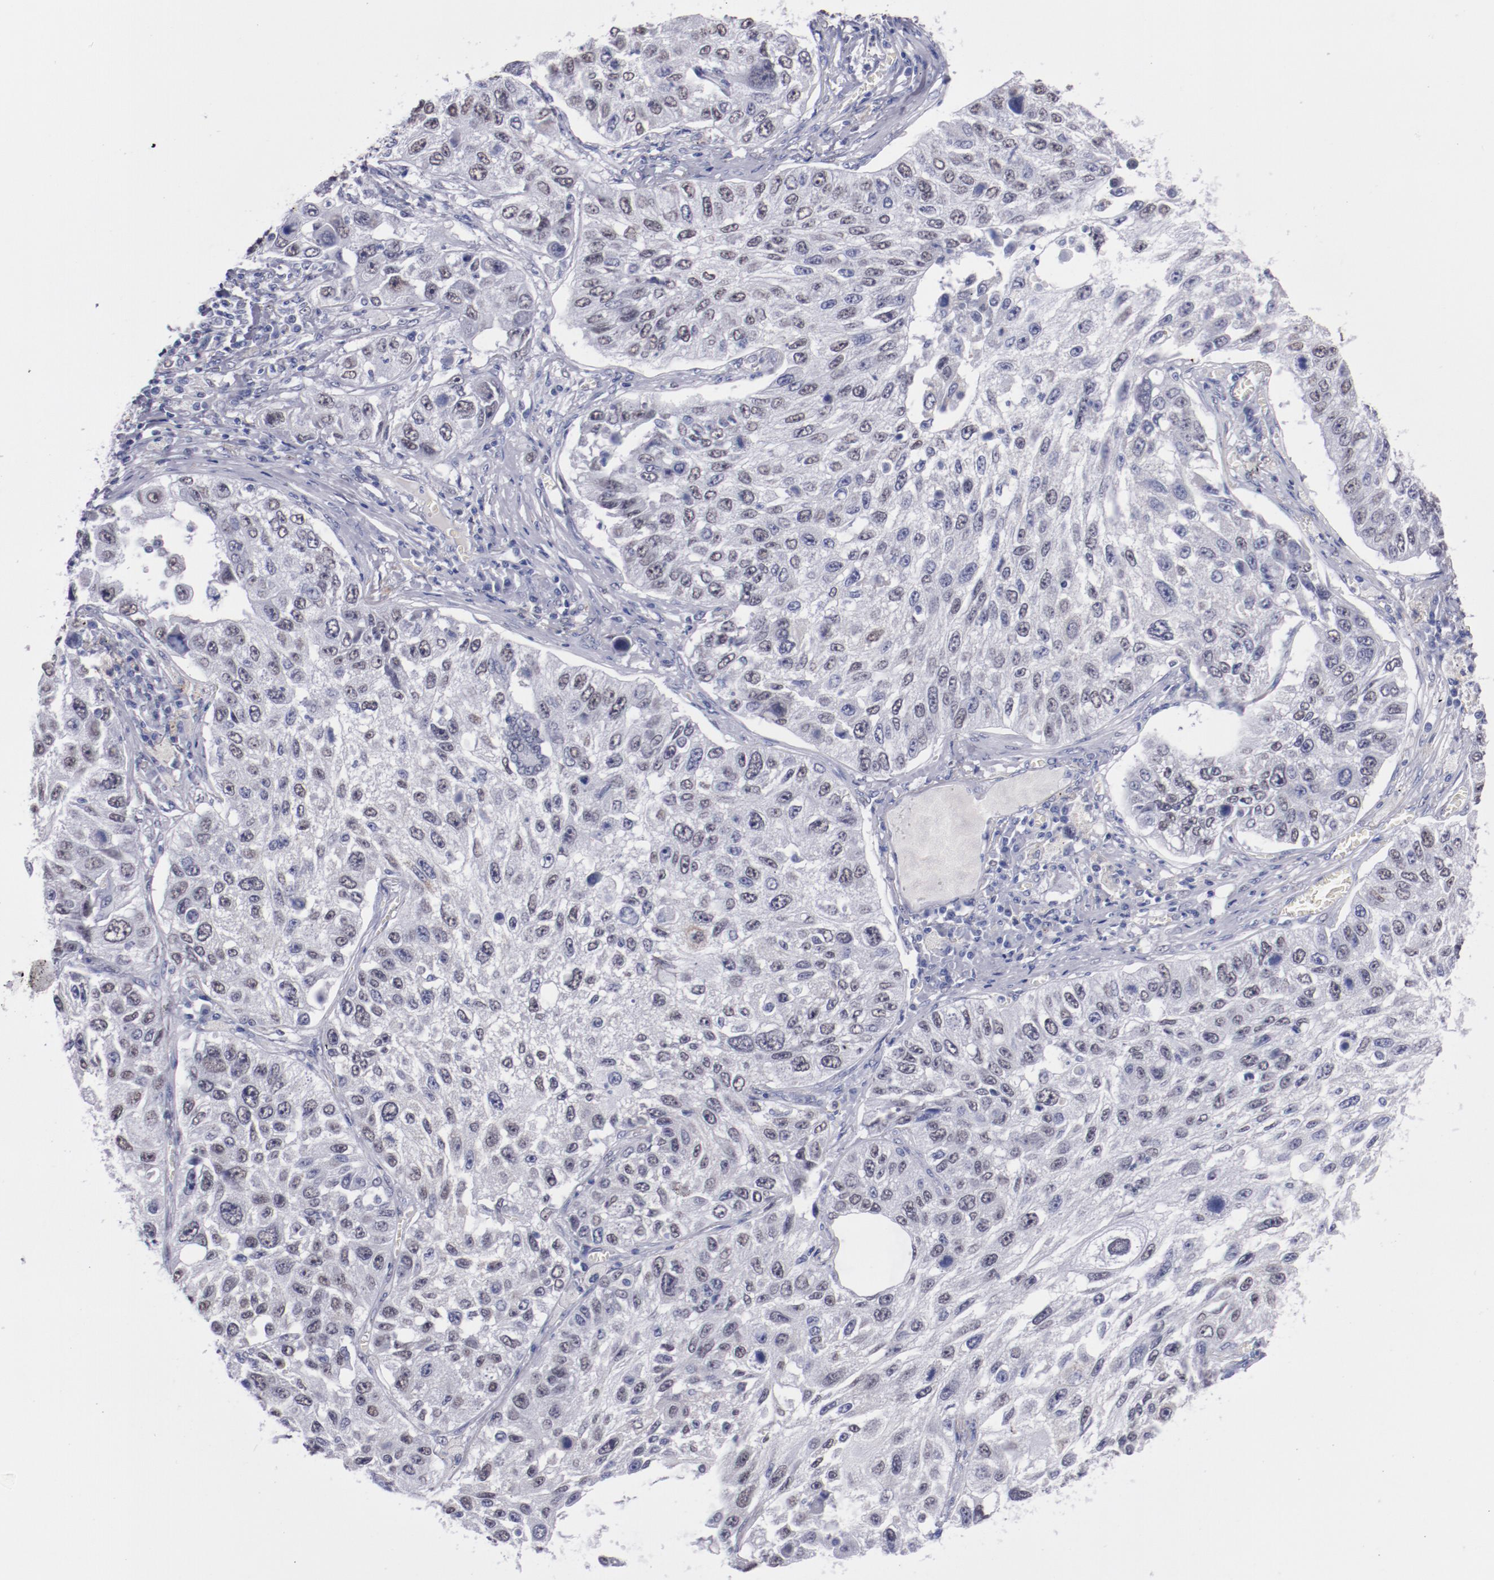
{"staining": {"intensity": "weak", "quantity": "25%-75%", "location": "nuclear"}, "tissue": "lung cancer", "cell_type": "Tumor cells", "image_type": "cancer", "snomed": [{"axis": "morphology", "description": "Squamous cell carcinoma, NOS"}, {"axis": "topography", "description": "Lung"}], "caption": "Brown immunohistochemical staining in lung squamous cell carcinoma displays weak nuclear staining in approximately 25%-75% of tumor cells.", "gene": "HNF1B", "patient": {"sex": "male", "age": 71}}